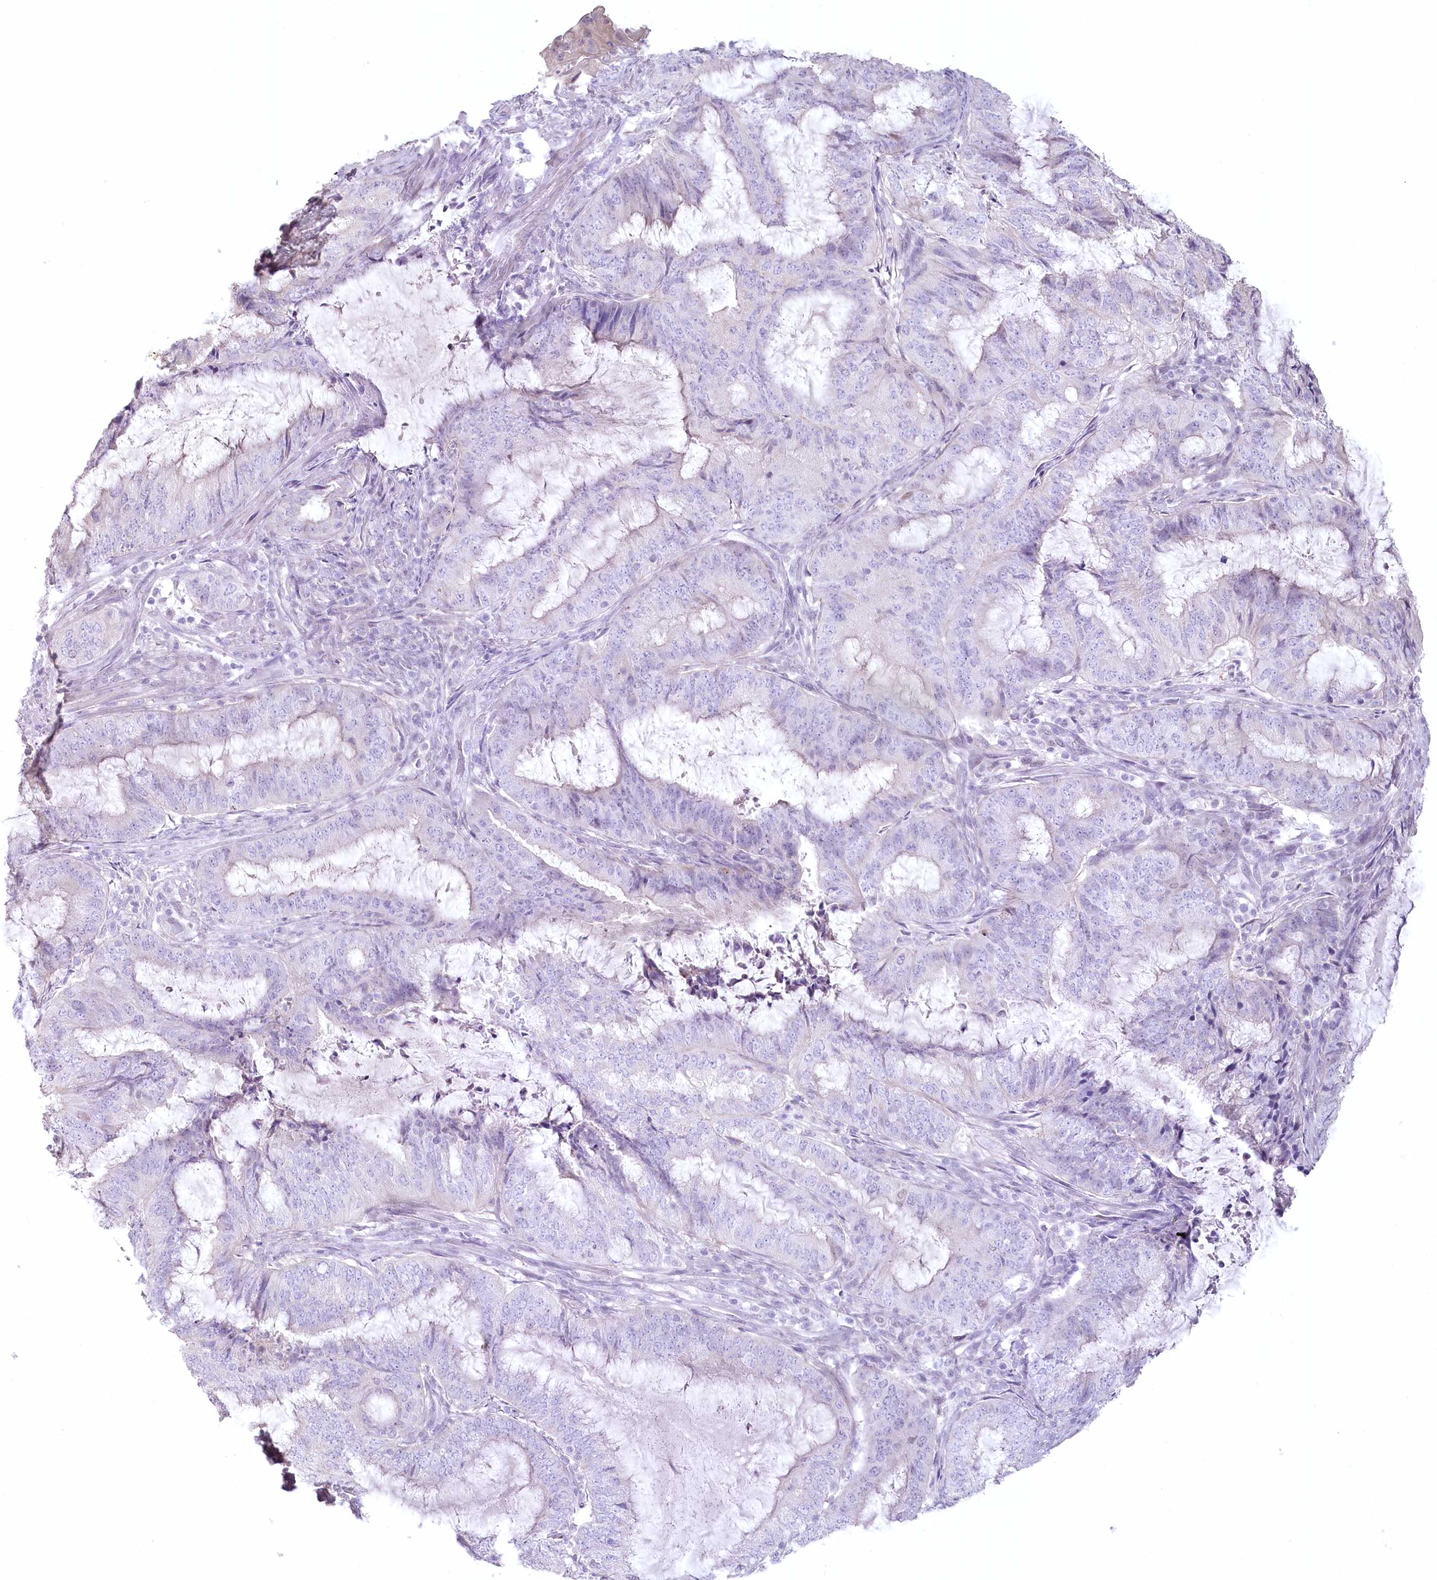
{"staining": {"intensity": "negative", "quantity": "none", "location": "none"}, "tissue": "endometrial cancer", "cell_type": "Tumor cells", "image_type": "cancer", "snomed": [{"axis": "morphology", "description": "Adenocarcinoma, NOS"}, {"axis": "topography", "description": "Endometrium"}], "caption": "An immunohistochemistry (IHC) histopathology image of adenocarcinoma (endometrial) is shown. There is no staining in tumor cells of adenocarcinoma (endometrial).", "gene": "USP11", "patient": {"sex": "female", "age": 51}}